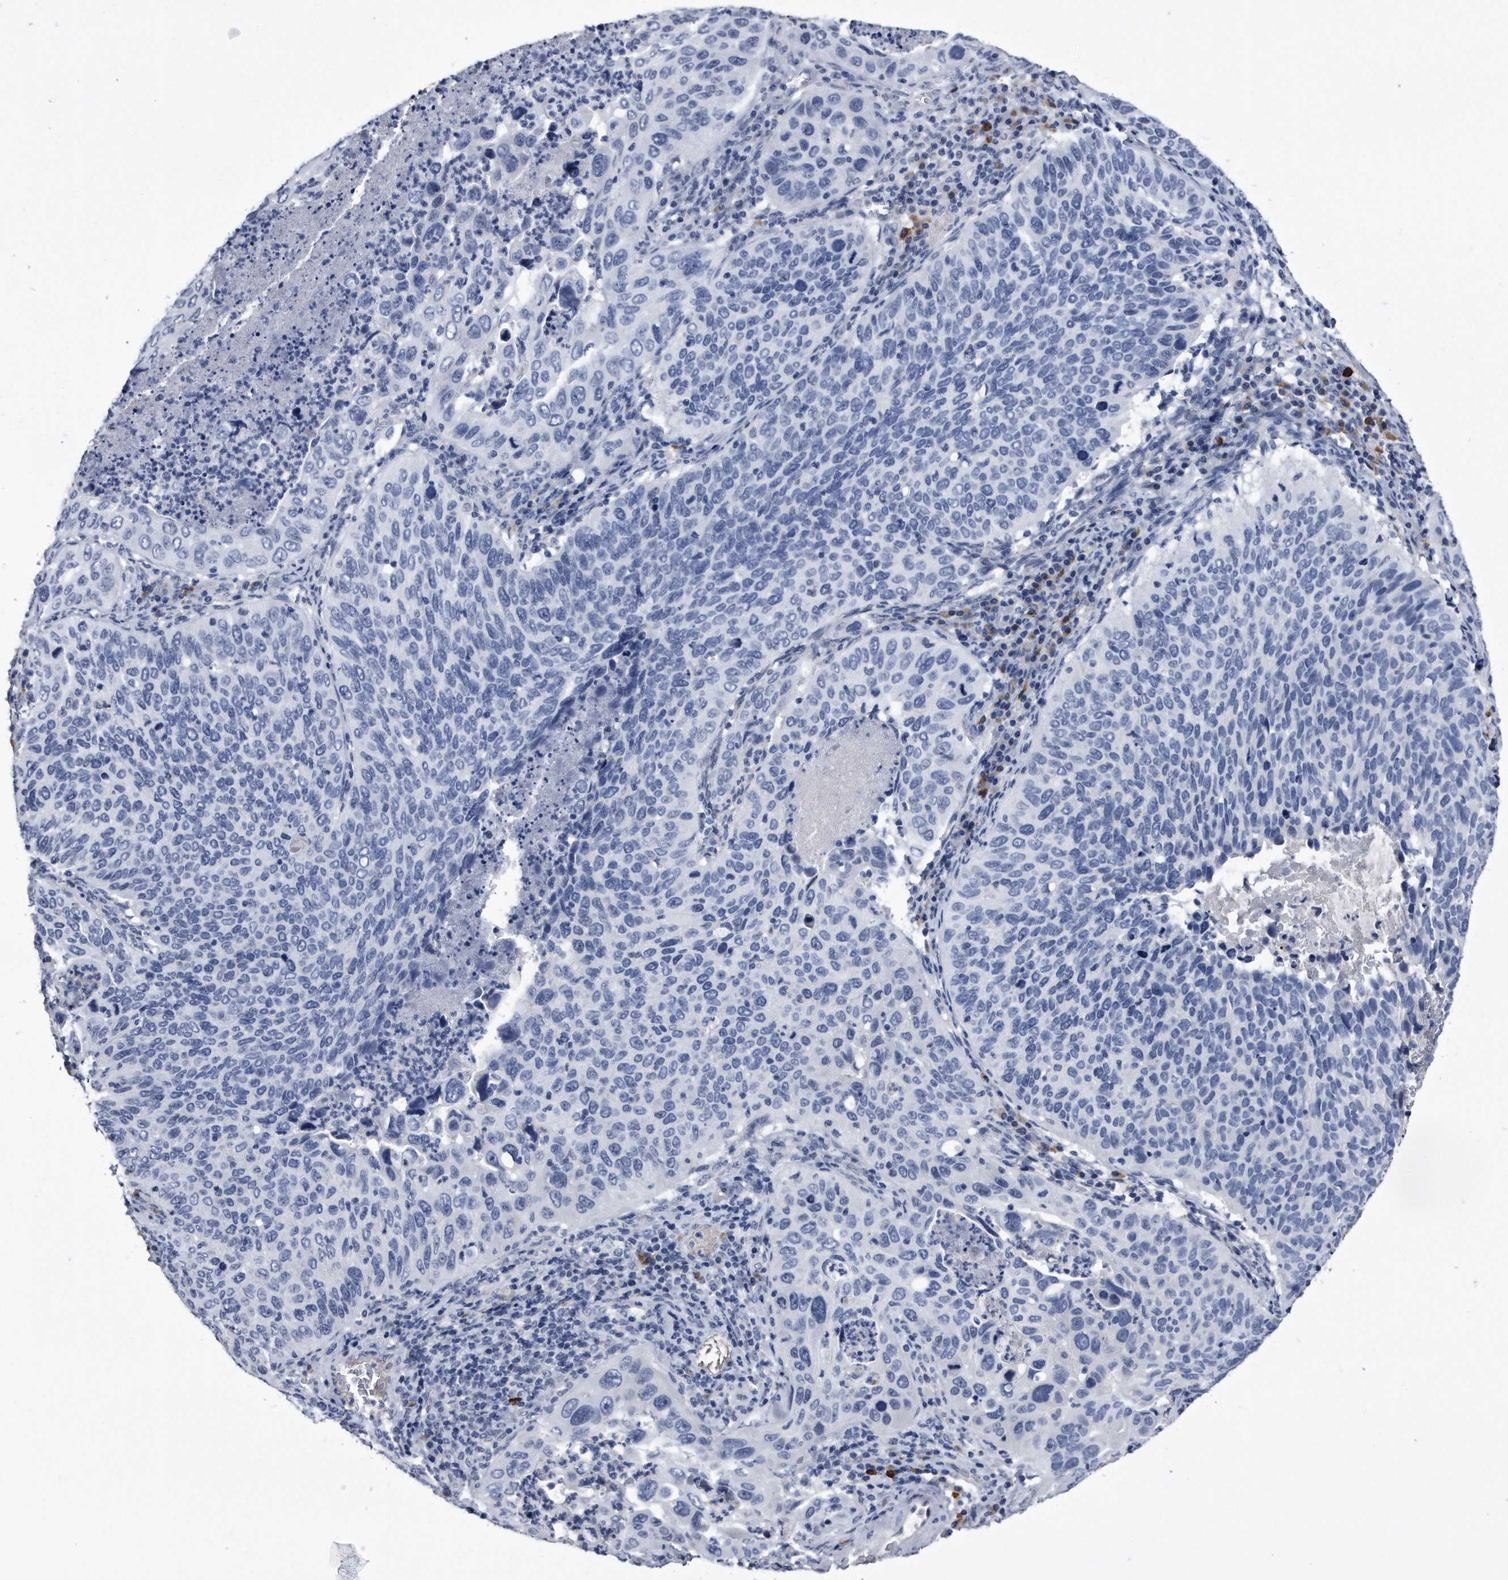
{"staining": {"intensity": "negative", "quantity": "none", "location": "none"}, "tissue": "cervical cancer", "cell_type": "Tumor cells", "image_type": "cancer", "snomed": [{"axis": "morphology", "description": "Squamous cell carcinoma, NOS"}, {"axis": "topography", "description": "Cervix"}], "caption": "This is an immunohistochemistry photomicrograph of squamous cell carcinoma (cervical). There is no expression in tumor cells.", "gene": "KCTD8", "patient": {"sex": "female", "age": 38}}